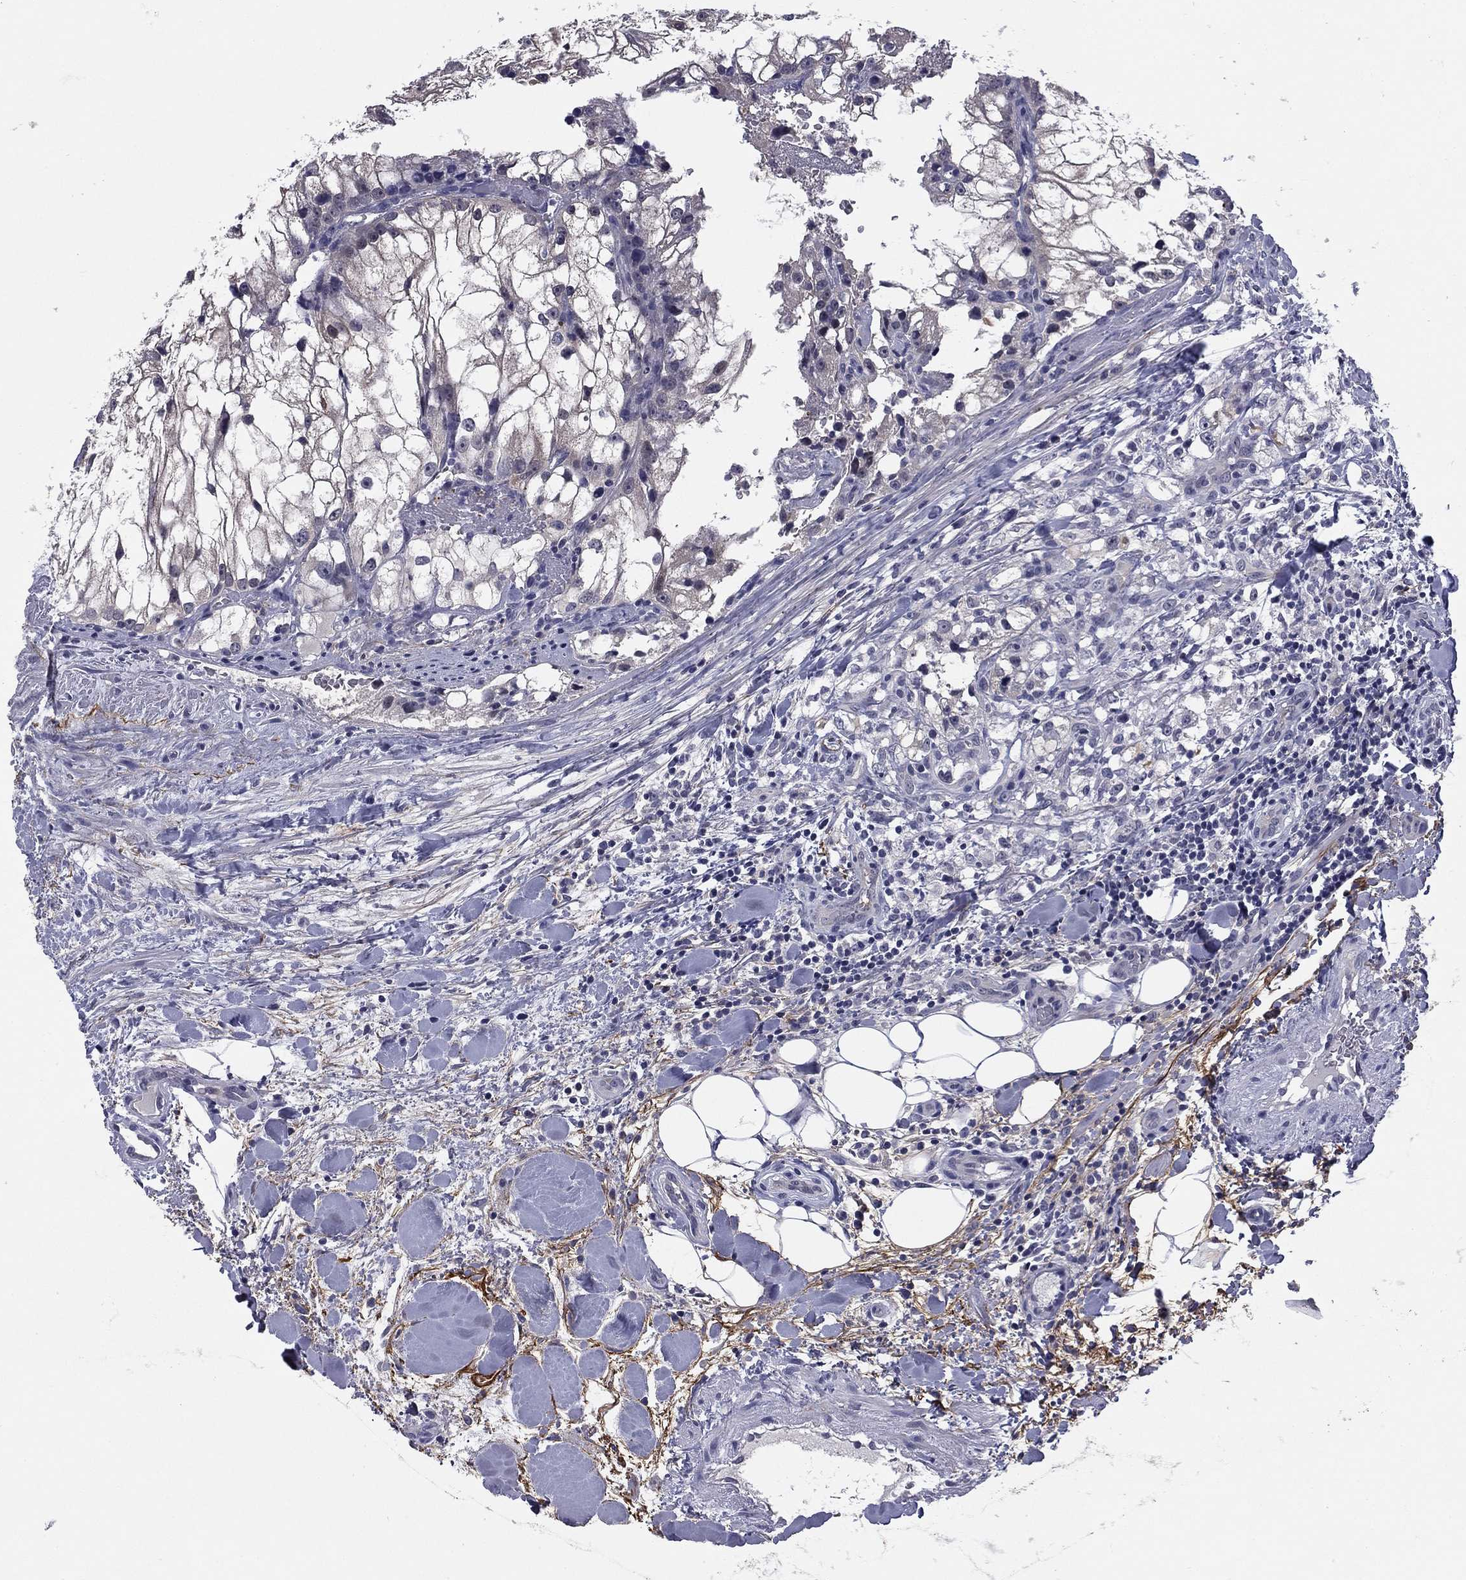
{"staining": {"intensity": "negative", "quantity": "none", "location": "none"}, "tissue": "renal cancer", "cell_type": "Tumor cells", "image_type": "cancer", "snomed": [{"axis": "morphology", "description": "Adenocarcinoma, NOS"}, {"axis": "topography", "description": "Kidney"}], "caption": "A high-resolution image shows immunohistochemistry (IHC) staining of renal adenocarcinoma, which displays no significant staining in tumor cells. The staining is performed using DAB (3,3'-diaminobenzidine) brown chromogen with nuclei counter-stained in using hematoxylin.", "gene": "REXO5", "patient": {"sex": "male", "age": 59}}